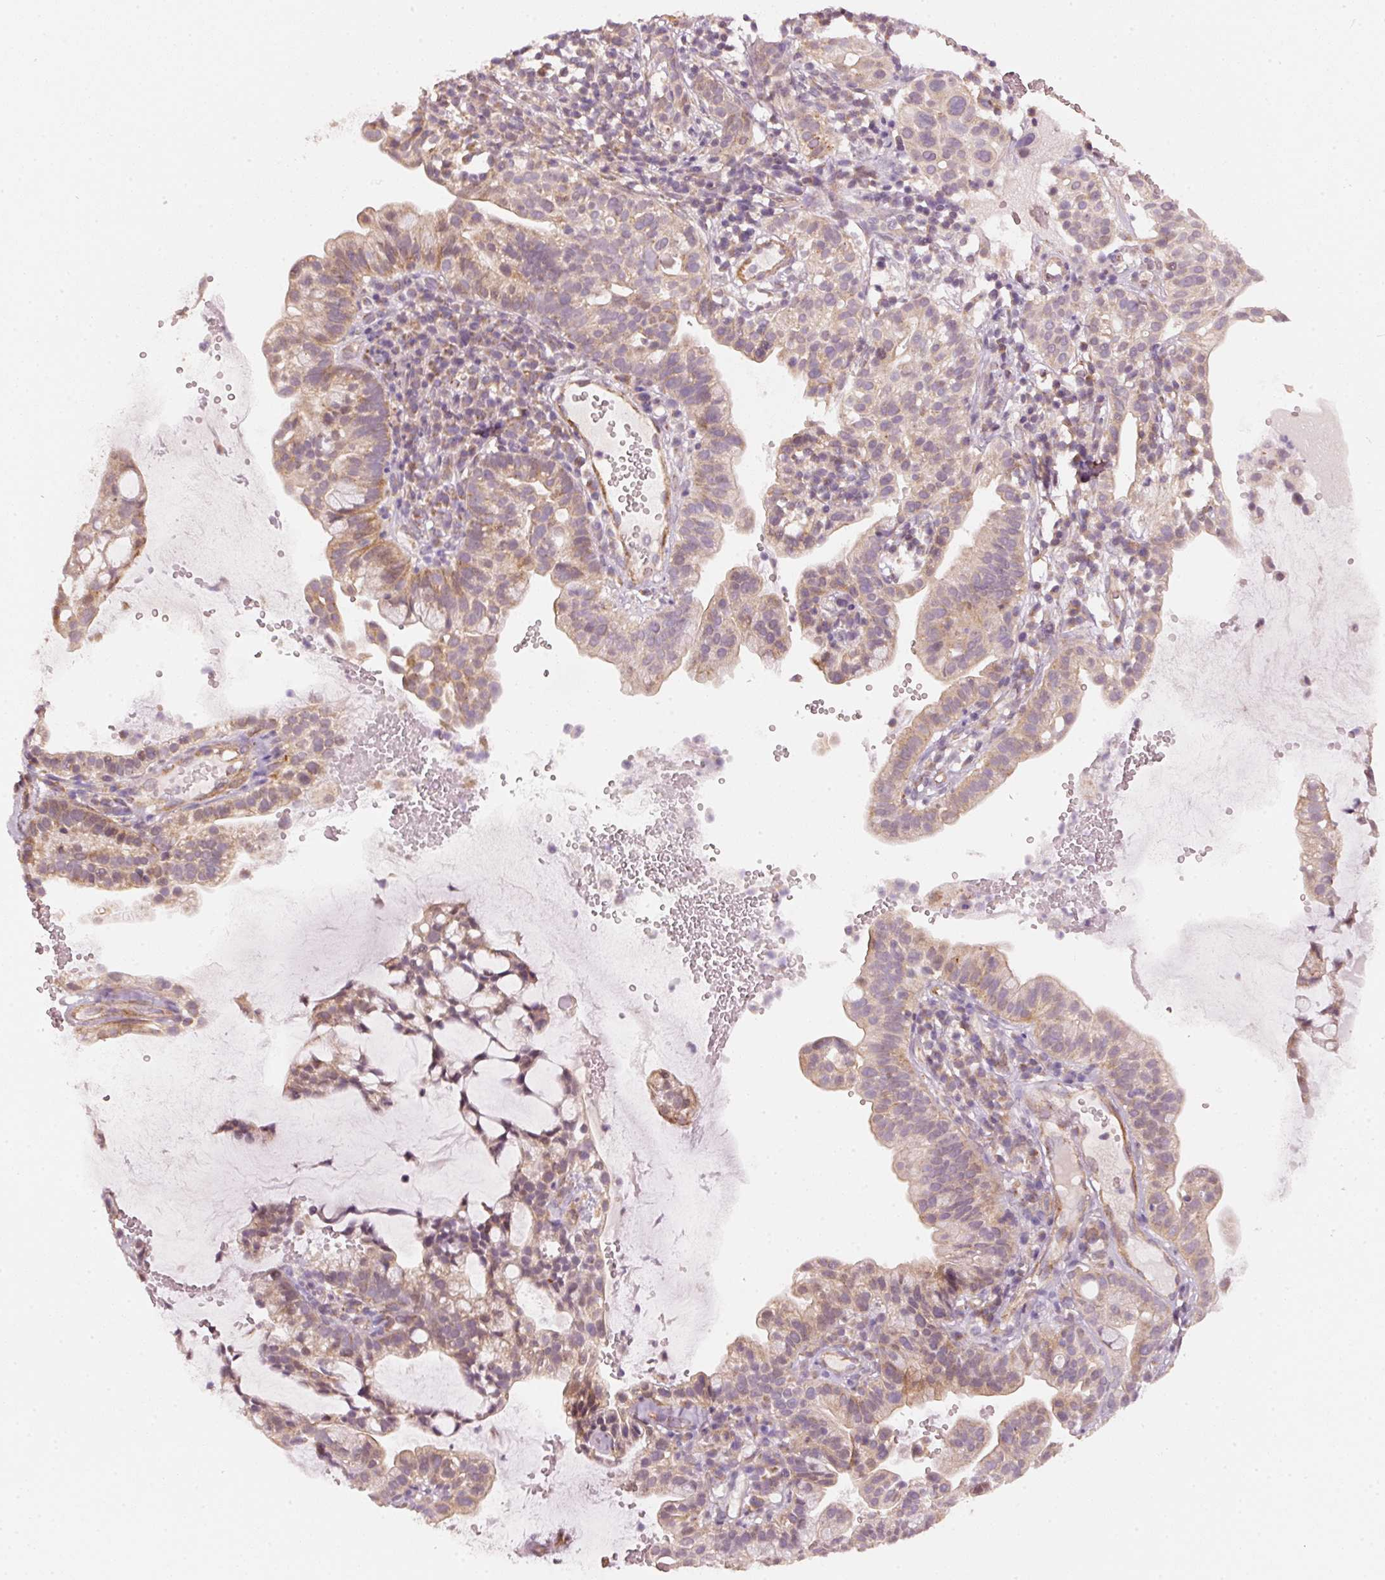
{"staining": {"intensity": "weak", "quantity": ">75%", "location": "cytoplasmic/membranous"}, "tissue": "cervical cancer", "cell_type": "Tumor cells", "image_type": "cancer", "snomed": [{"axis": "morphology", "description": "Adenocarcinoma, NOS"}, {"axis": "topography", "description": "Cervix"}], "caption": "This histopathology image demonstrates immunohistochemistry (IHC) staining of human adenocarcinoma (cervical), with low weak cytoplasmic/membranous staining in about >75% of tumor cells.", "gene": "ARHGAP22", "patient": {"sex": "female", "age": 41}}